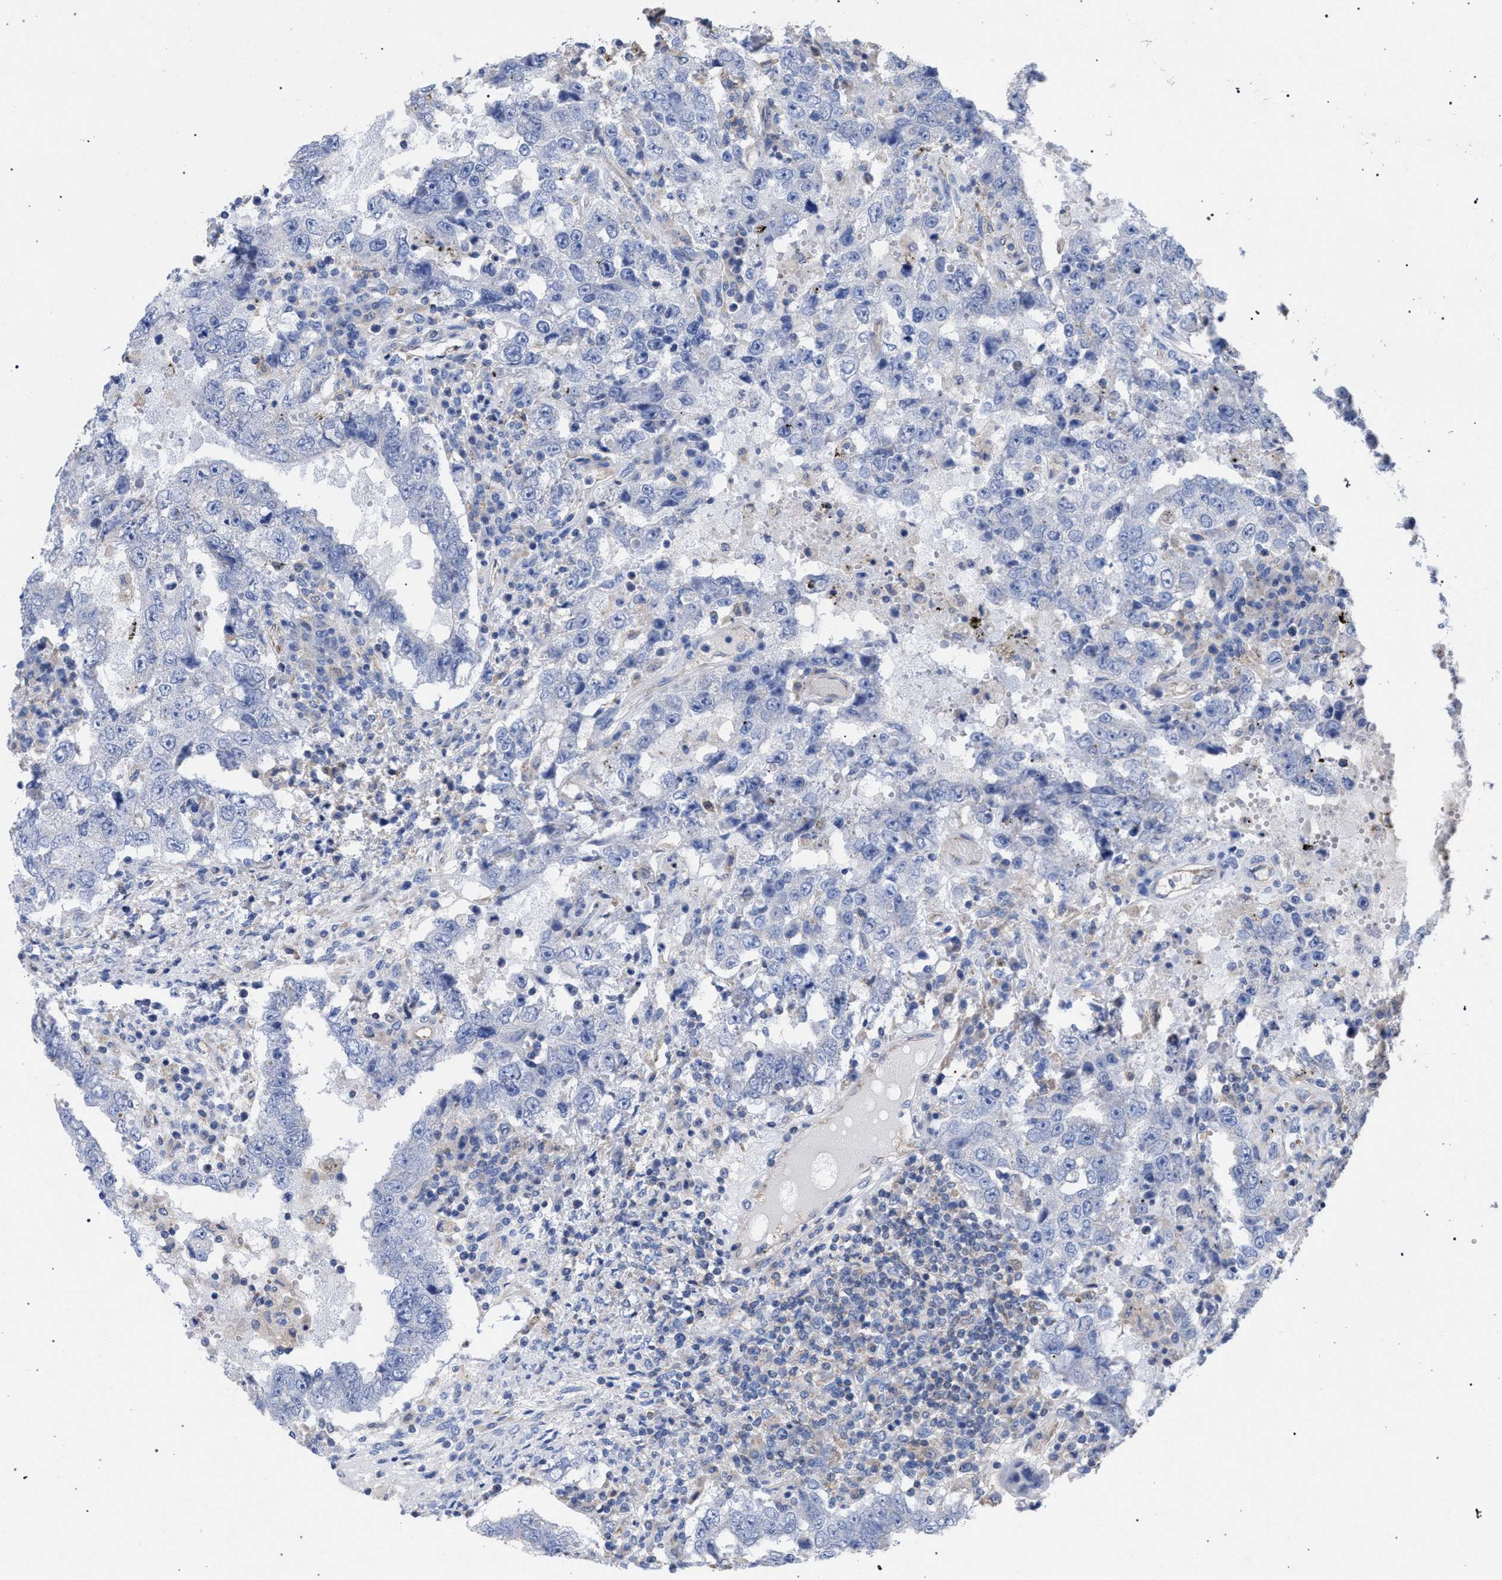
{"staining": {"intensity": "negative", "quantity": "none", "location": "none"}, "tissue": "testis cancer", "cell_type": "Tumor cells", "image_type": "cancer", "snomed": [{"axis": "morphology", "description": "Carcinoma, Embryonal, NOS"}, {"axis": "topography", "description": "Testis"}], "caption": "Immunohistochemistry (IHC) histopathology image of testis embryonal carcinoma stained for a protein (brown), which exhibits no positivity in tumor cells. (DAB immunohistochemistry visualized using brightfield microscopy, high magnification).", "gene": "GMPR", "patient": {"sex": "male", "age": 26}}